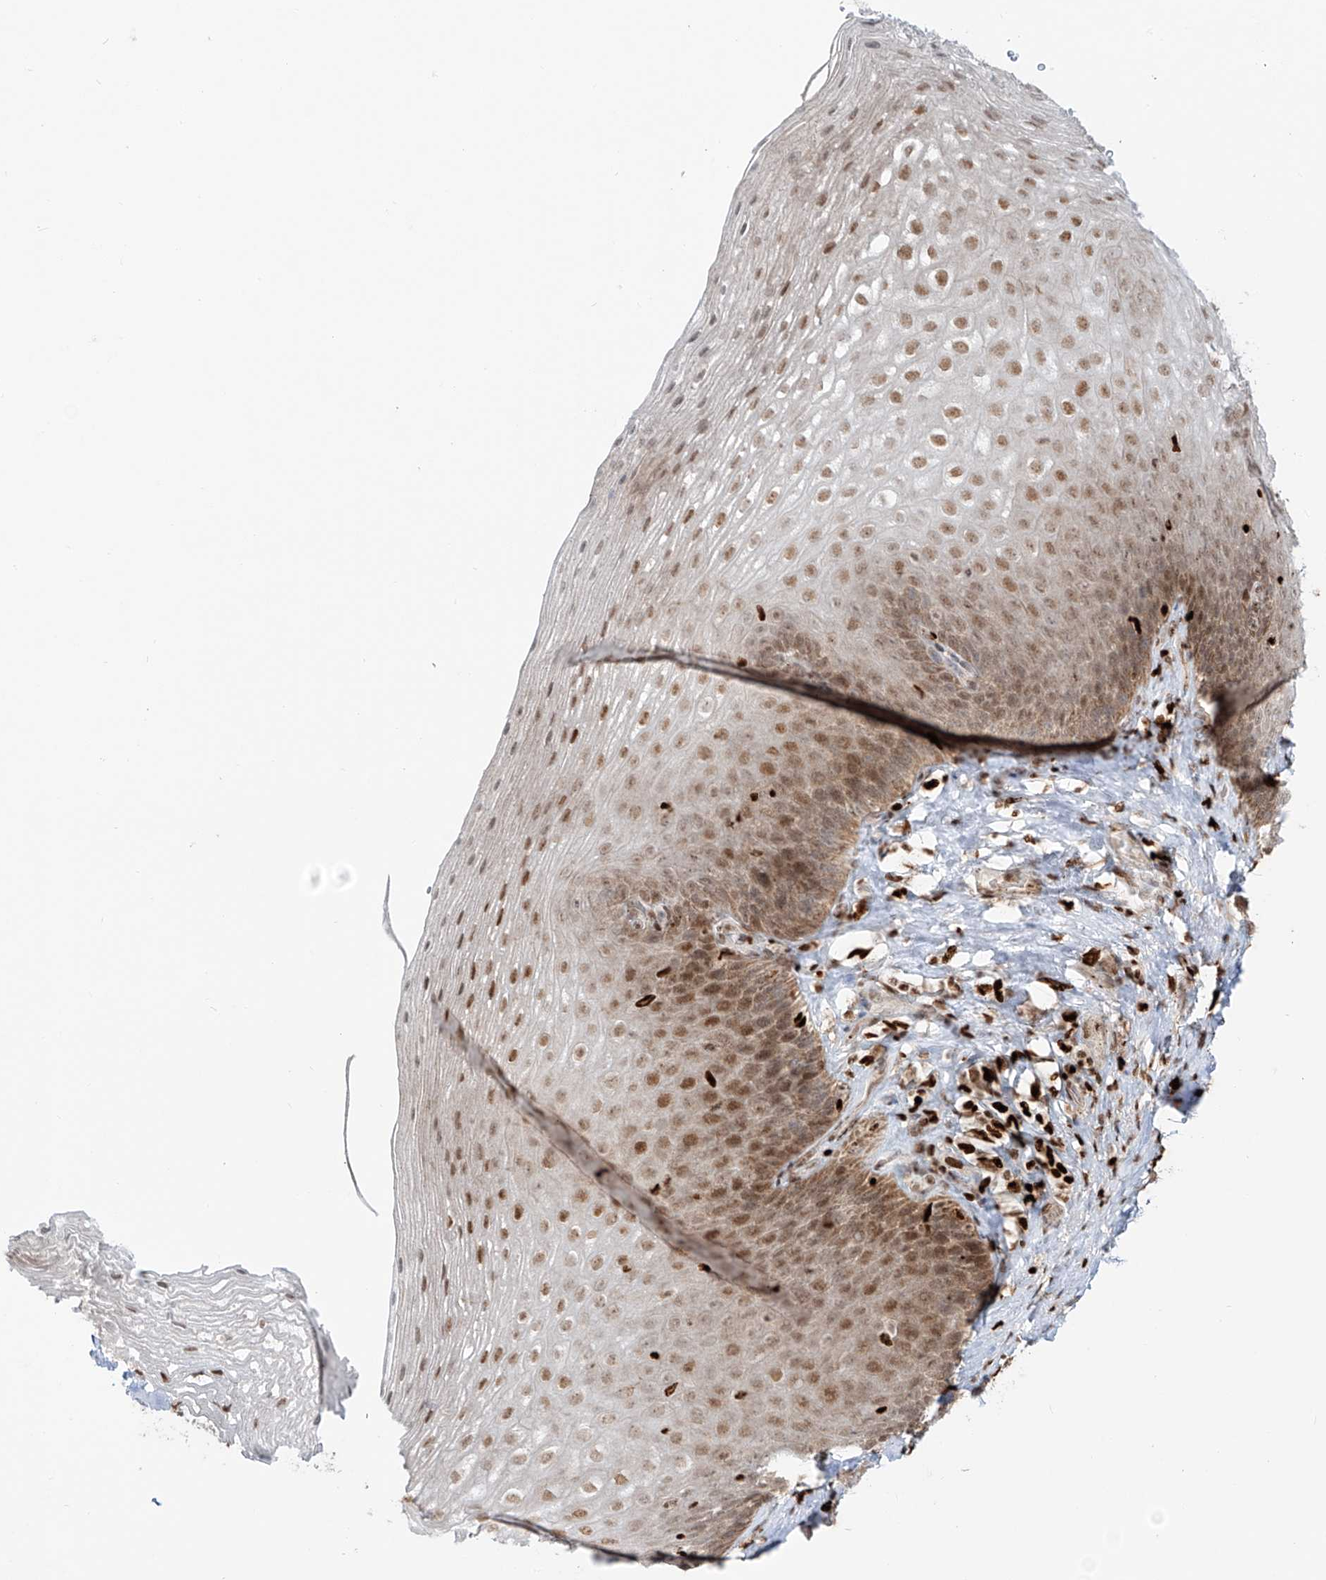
{"staining": {"intensity": "moderate", "quantity": ">75%", "location": "cytoplasmic/membranous,nuclear"}, "tissue": "esophagus", "cell_type": "Squamous epithelial cells", "image_type": "normal", "snomed": [{"axis": "morphology", "description": "Normal tissue, NOS"}, {"axis": "topography", "description": "Esophagus"}], "caption": "This image displays normal esophagus stained with immunohistochemistry (IHC) to label a protein in brown. The cytoplasmic/membranous,nuclear of squamous epithelial cells show moderate positivity for the protein. Nuclei are counter-stained blue.", "gene": "DZIP1L", "patient": {"sex": "female", "age": 66}}